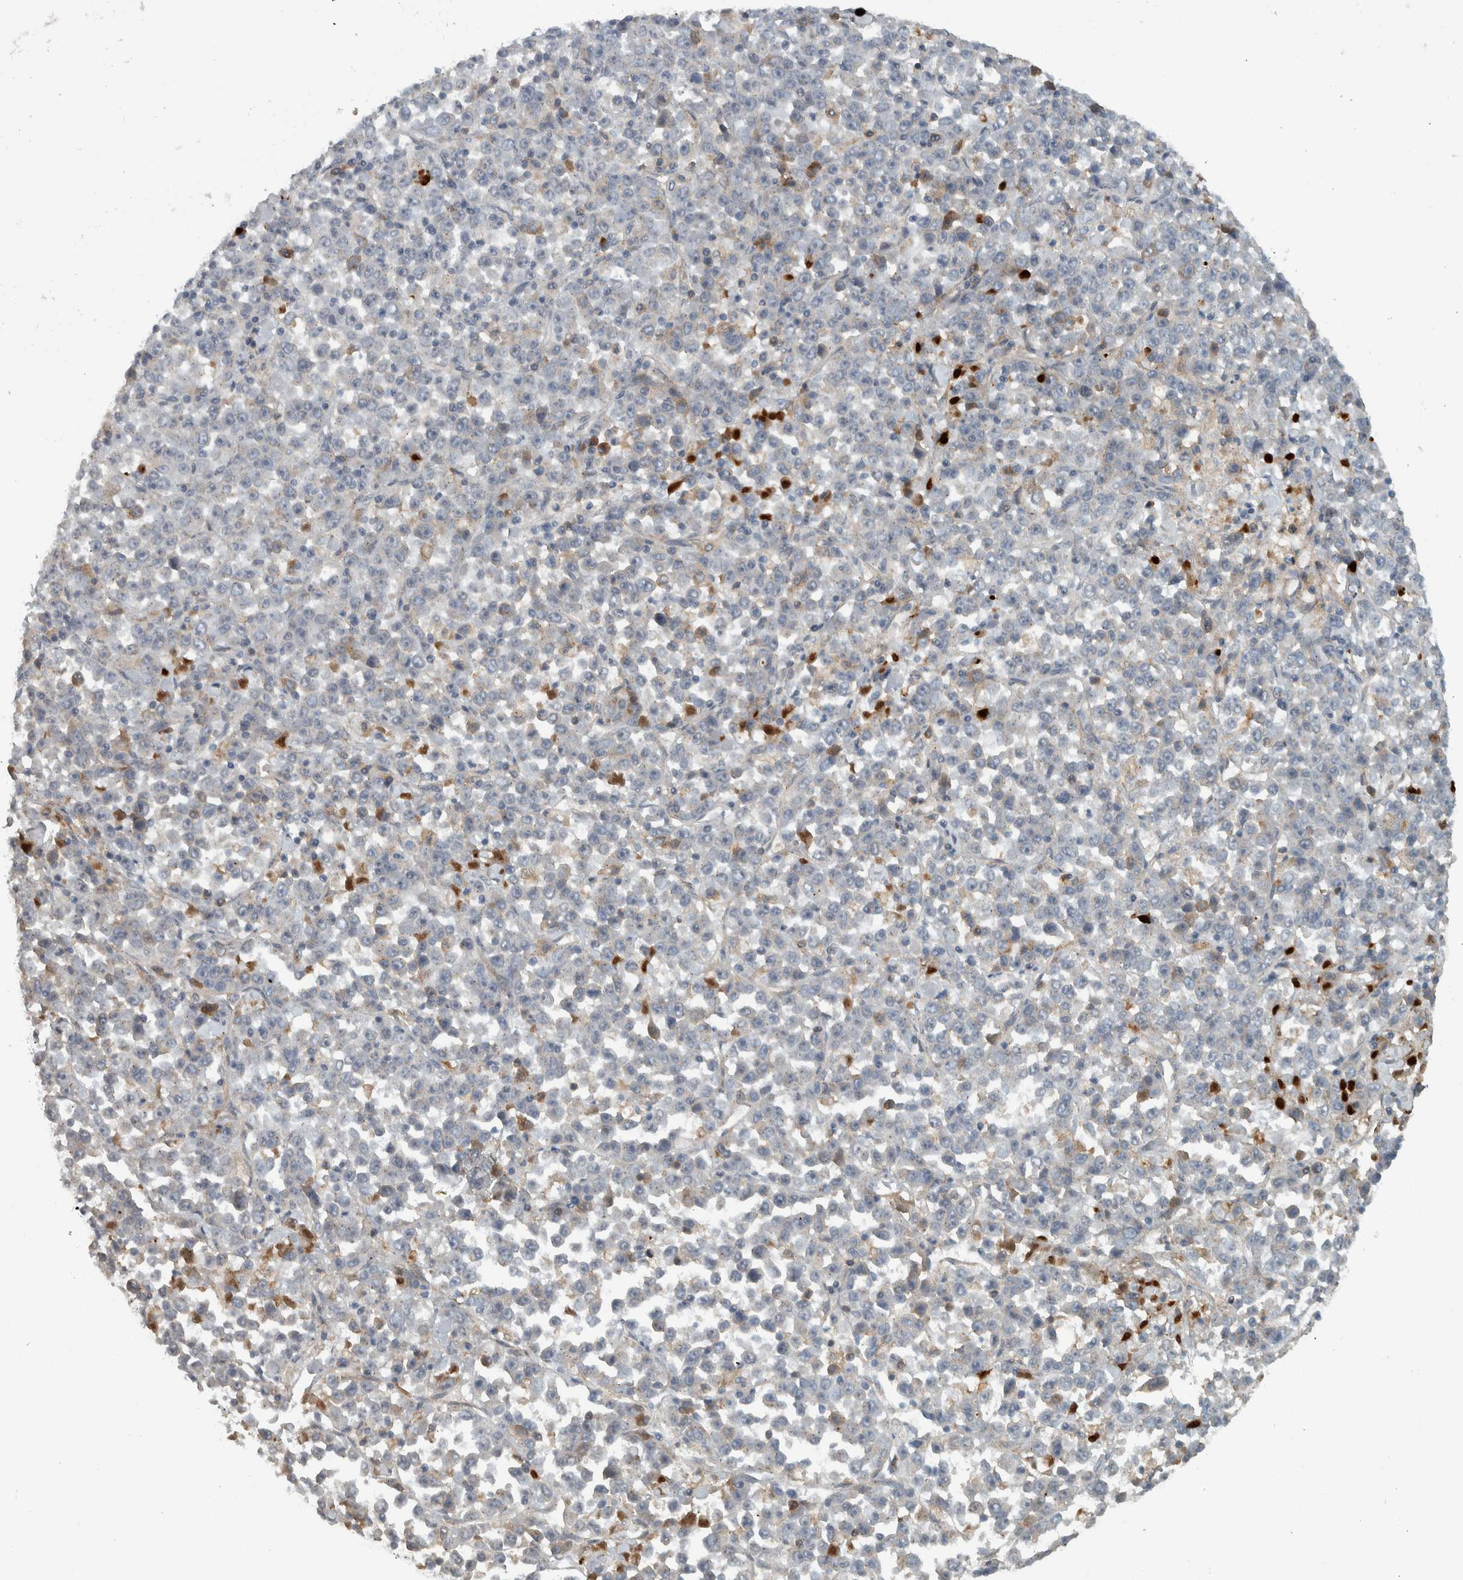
{"staining": {"intensity": "negative", "quantity": "none", "location": "none"}, "tissue": "stomach cancer", "cell_type": "Tumor cells", "image_type": "cancer", "snomed": [{"axis": "morphology", "description": "Normal tissue, NOS"}, {"axis": "morphology", "description": "Adenocarcinoma, NOS"}, {"axis": "topography", "description": "Stomach, upper"}, {"axis": "topography", "description": "Stomach"}], "caption": "Immunohistochemistry of human stomach cancer shows no staining in tumor cells.", "gene": "LBHD1", "patient": {"sex": "male", "age": 59}}